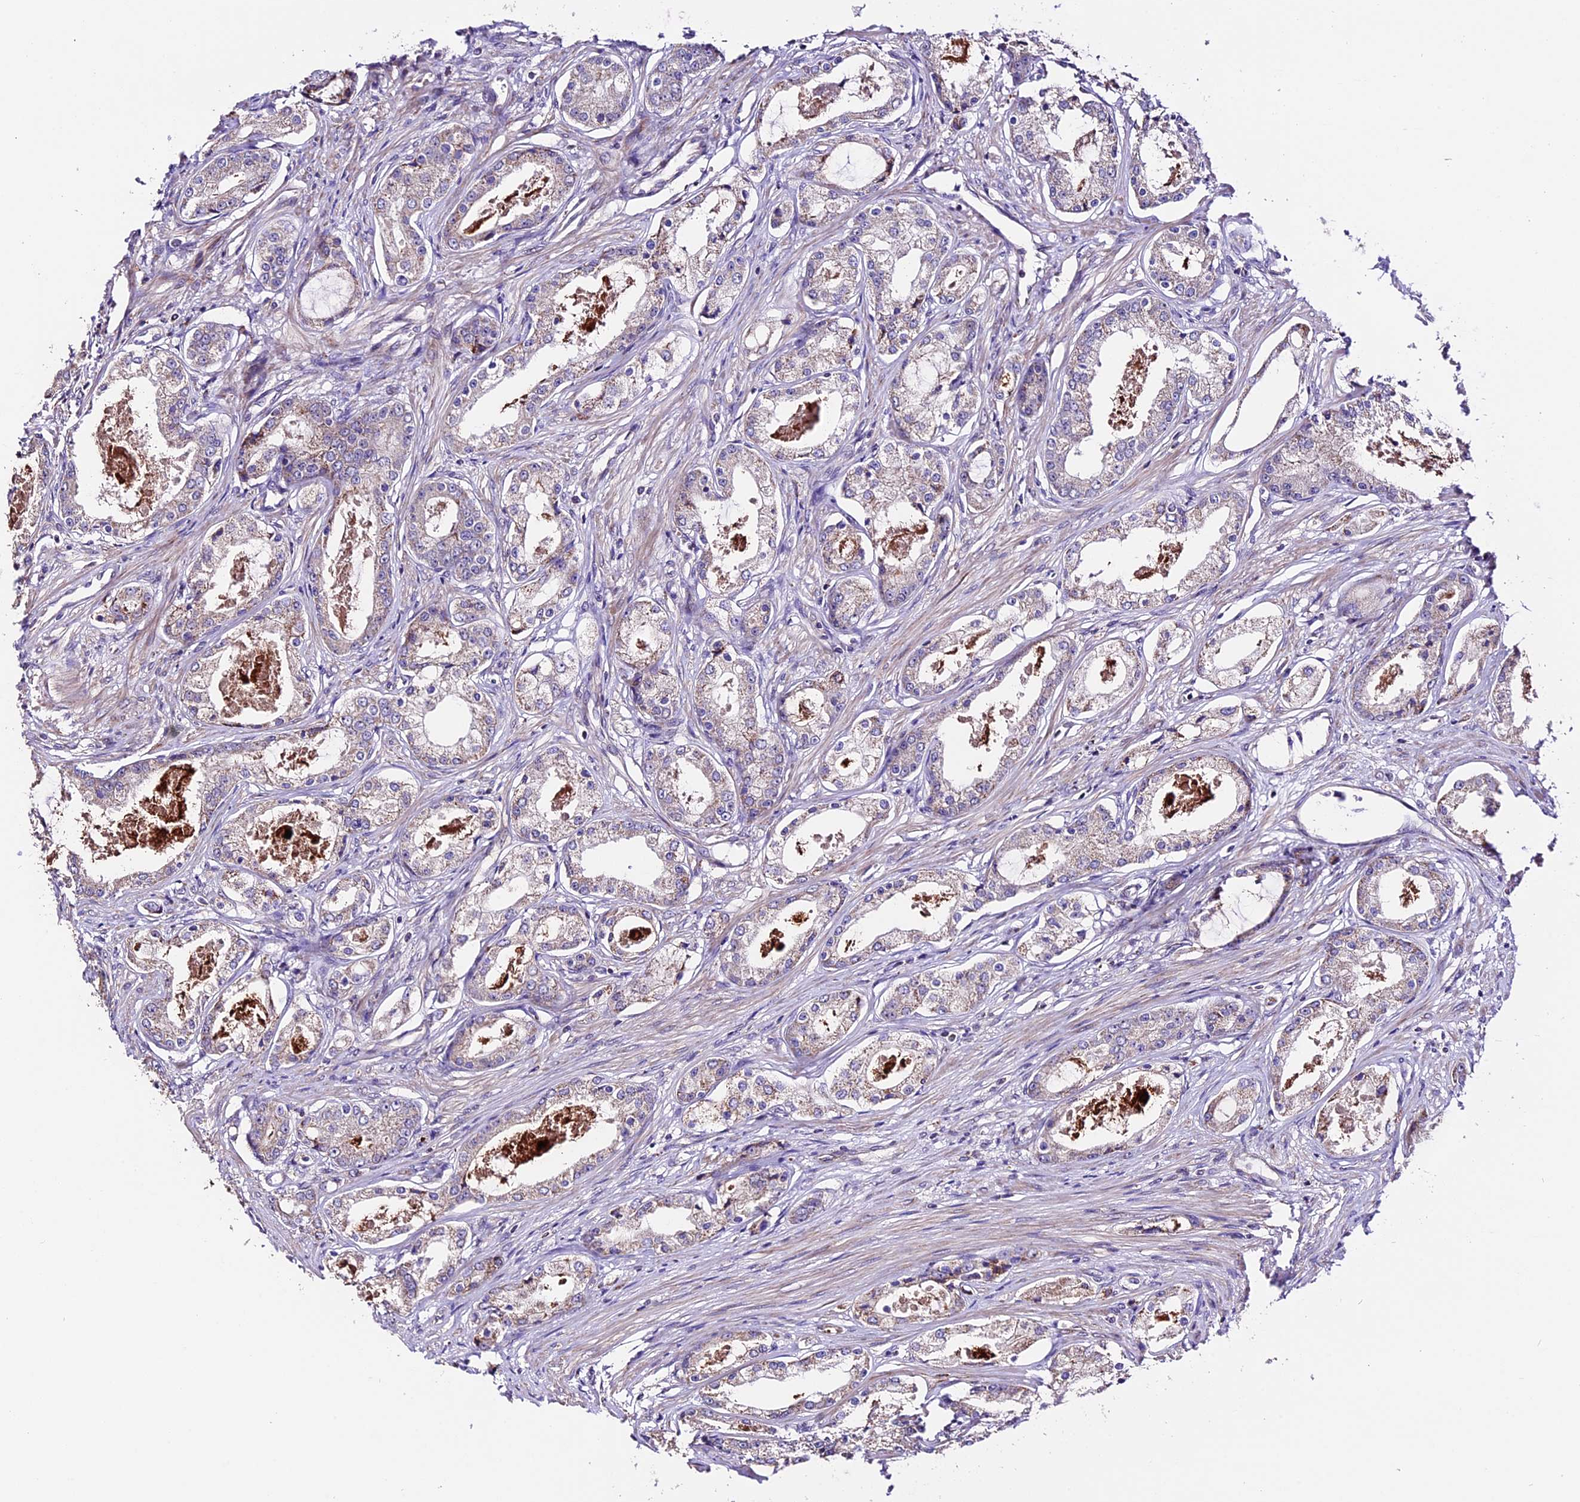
{"staining": {"intensity": "weak", "quantity": "<25%", "location": "cytoplasmic/membranous"}, "tissue": "prostate cancer", "cell_type": "Tumor cells", "image_type": "cancer", "snomed": [{"axis": "morphology", "description": "Adenocarcinoma, Low grade"}, {"axis": "topography", "description": "Prostate"}], "caption": "Prostate cancer was stained to show a protein in brown. There is no significant positivity in tumor cells.", "gene": "DDX28", "patient": {"sex": "male", "age": 68}}